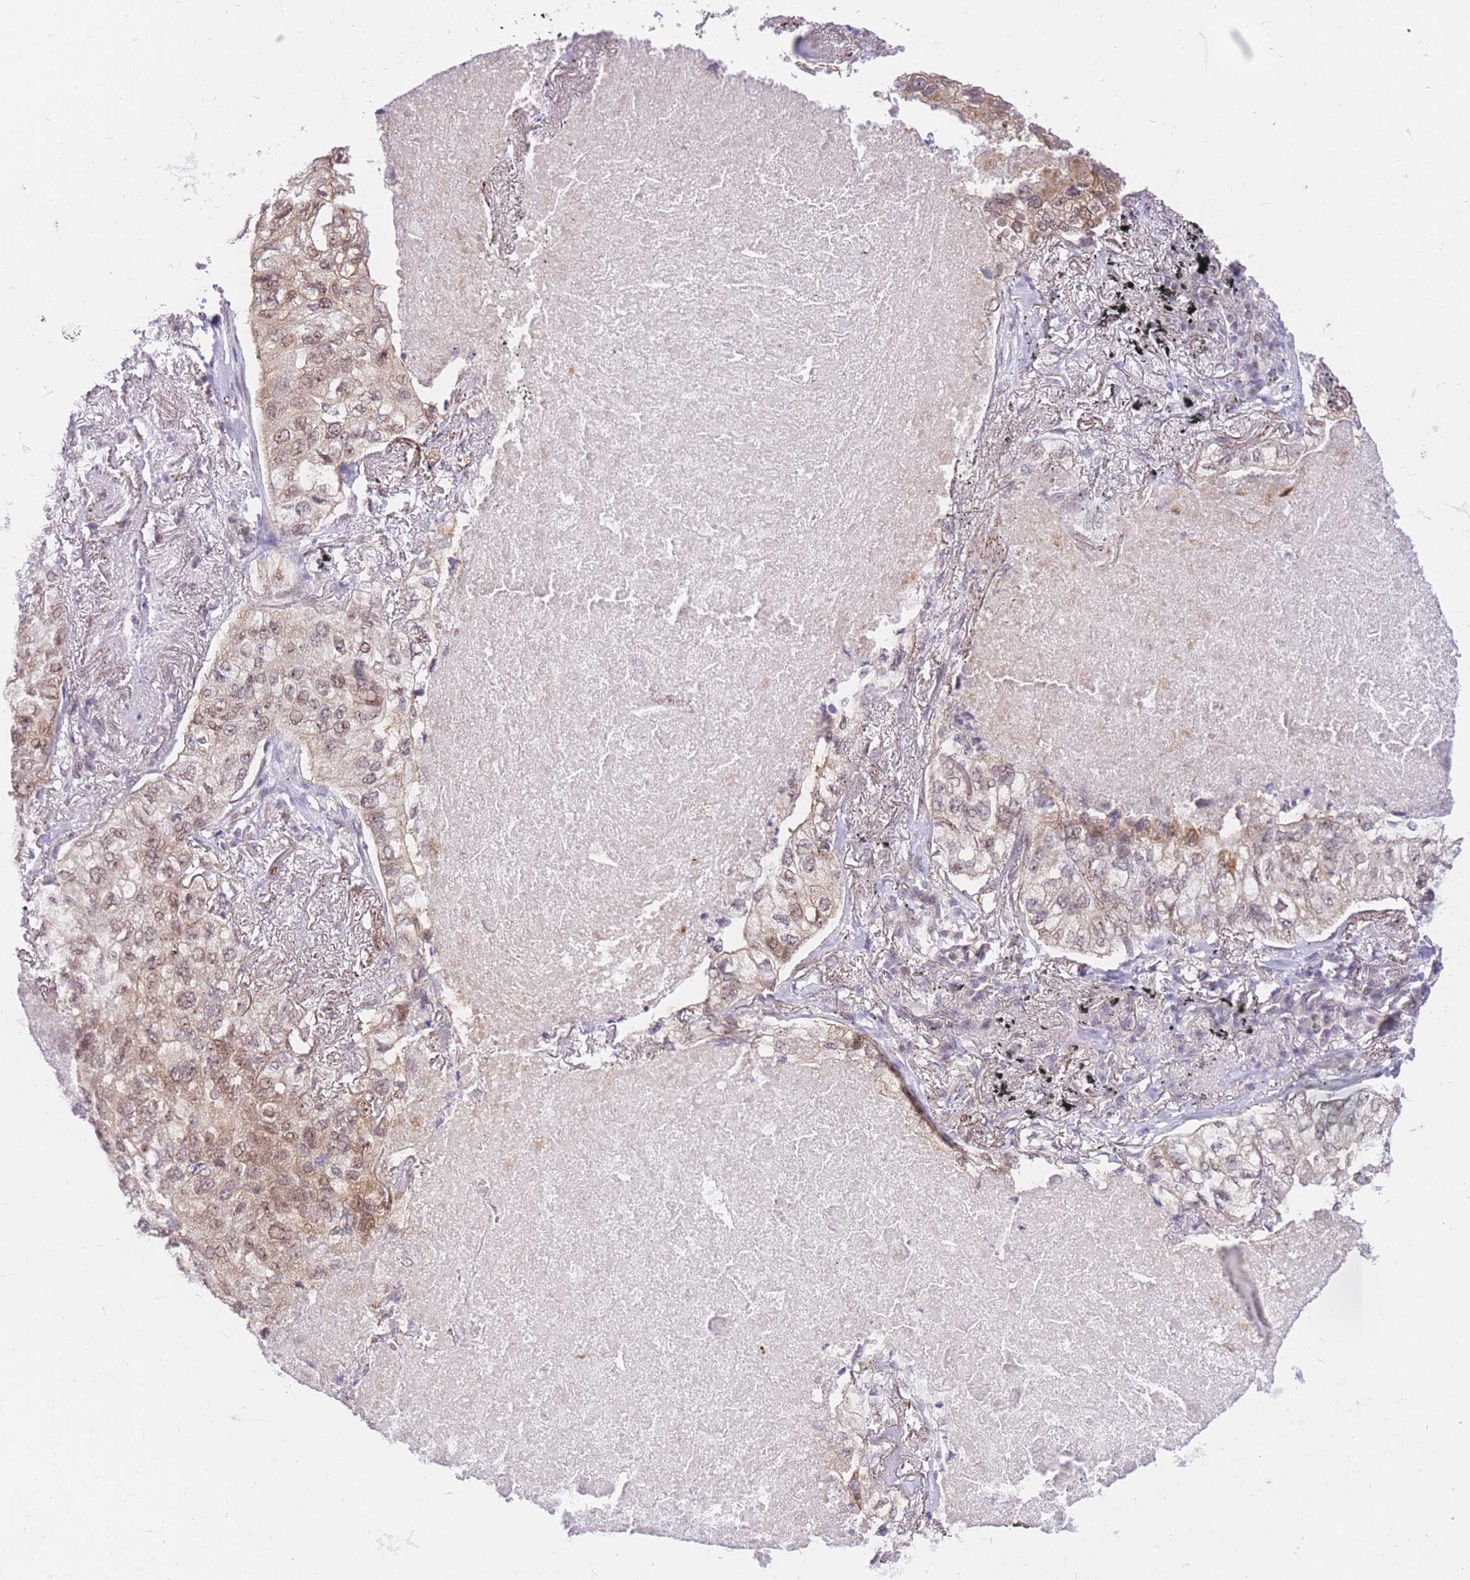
{"staining": {"intensity": "weak", "quantity": ">75%", "location": "cytoplasmic/membranous,nuclear"}, "tissue": "lung cancer", "cell_type": "Tumor cells", "image_type": "cancer", "snomed": [{"axis": "morphology", "description": "Adenocarcinoma, NOS"}, {"axis": "topography", "description": "Lung"}], "caption": "Weak cytoplasmic/membranous and nuclear positivity is identified in about >75% of tumor cells in lung cancer. (DAB (3,3'-diaminobenzidine) = brown stain, brightfield microscopy at high magnification).", "gene": "STK39", "patient": {"sex": "male", "age": 65}}